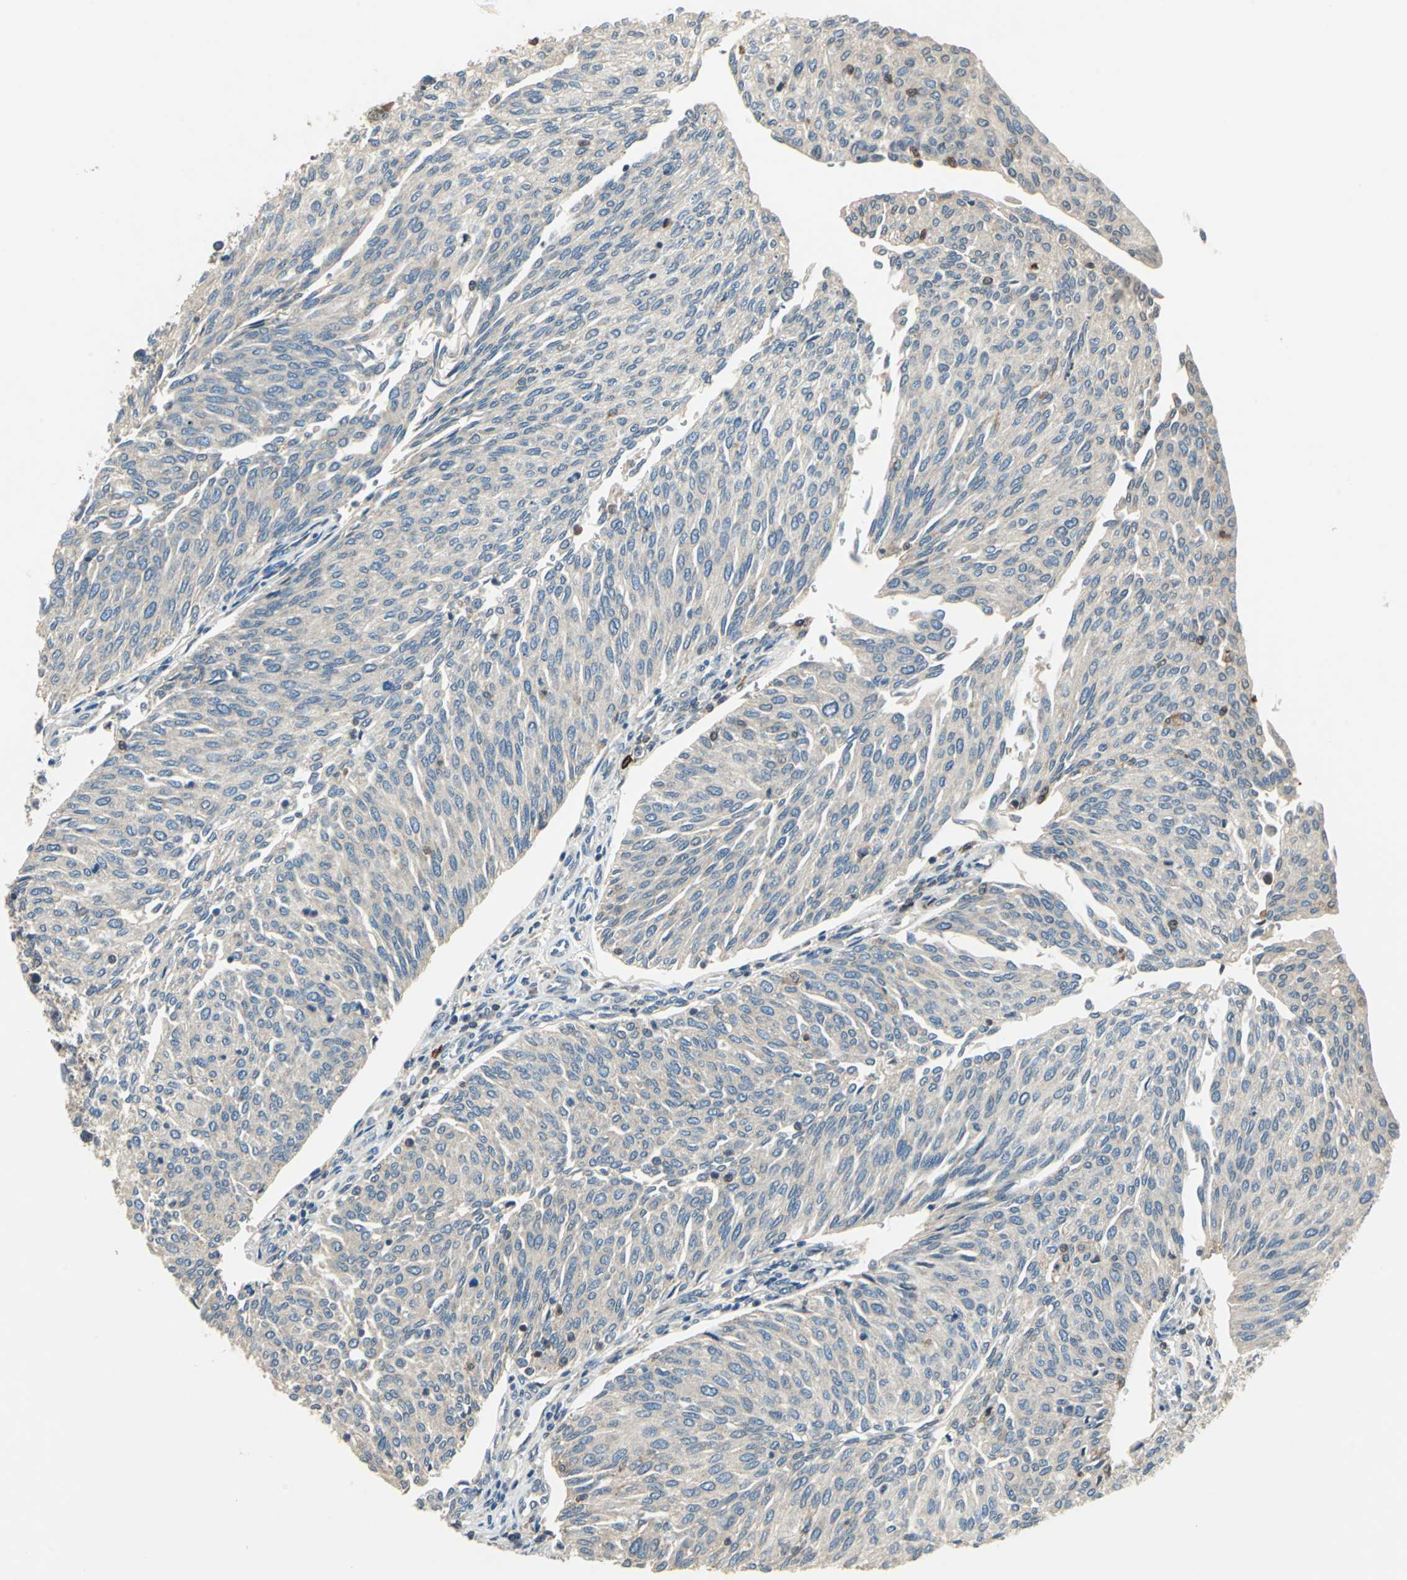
{"staining": {"intensity": "weak", "quantity": ">75%", "location": "cytoplasmic/membranous"}, "tissue": "urothelial cancer", "cell_type": "Tumor cells", "image_type": "cancer", "snomed": [{"axis": "morphology", "description": "Urothelial carcinoma, Low grade"}, {"axis": "topography", "description": "Urinary bladder"}], "caption": "Urothelial carcinoma (low-grade) stained for a protein (brown) shows weak cytoplasmic/membranous positive expression in approximately >75% of tumor cells.", "gene": "SLC19A2", "patient": {"sex": "female", "age": 79}}